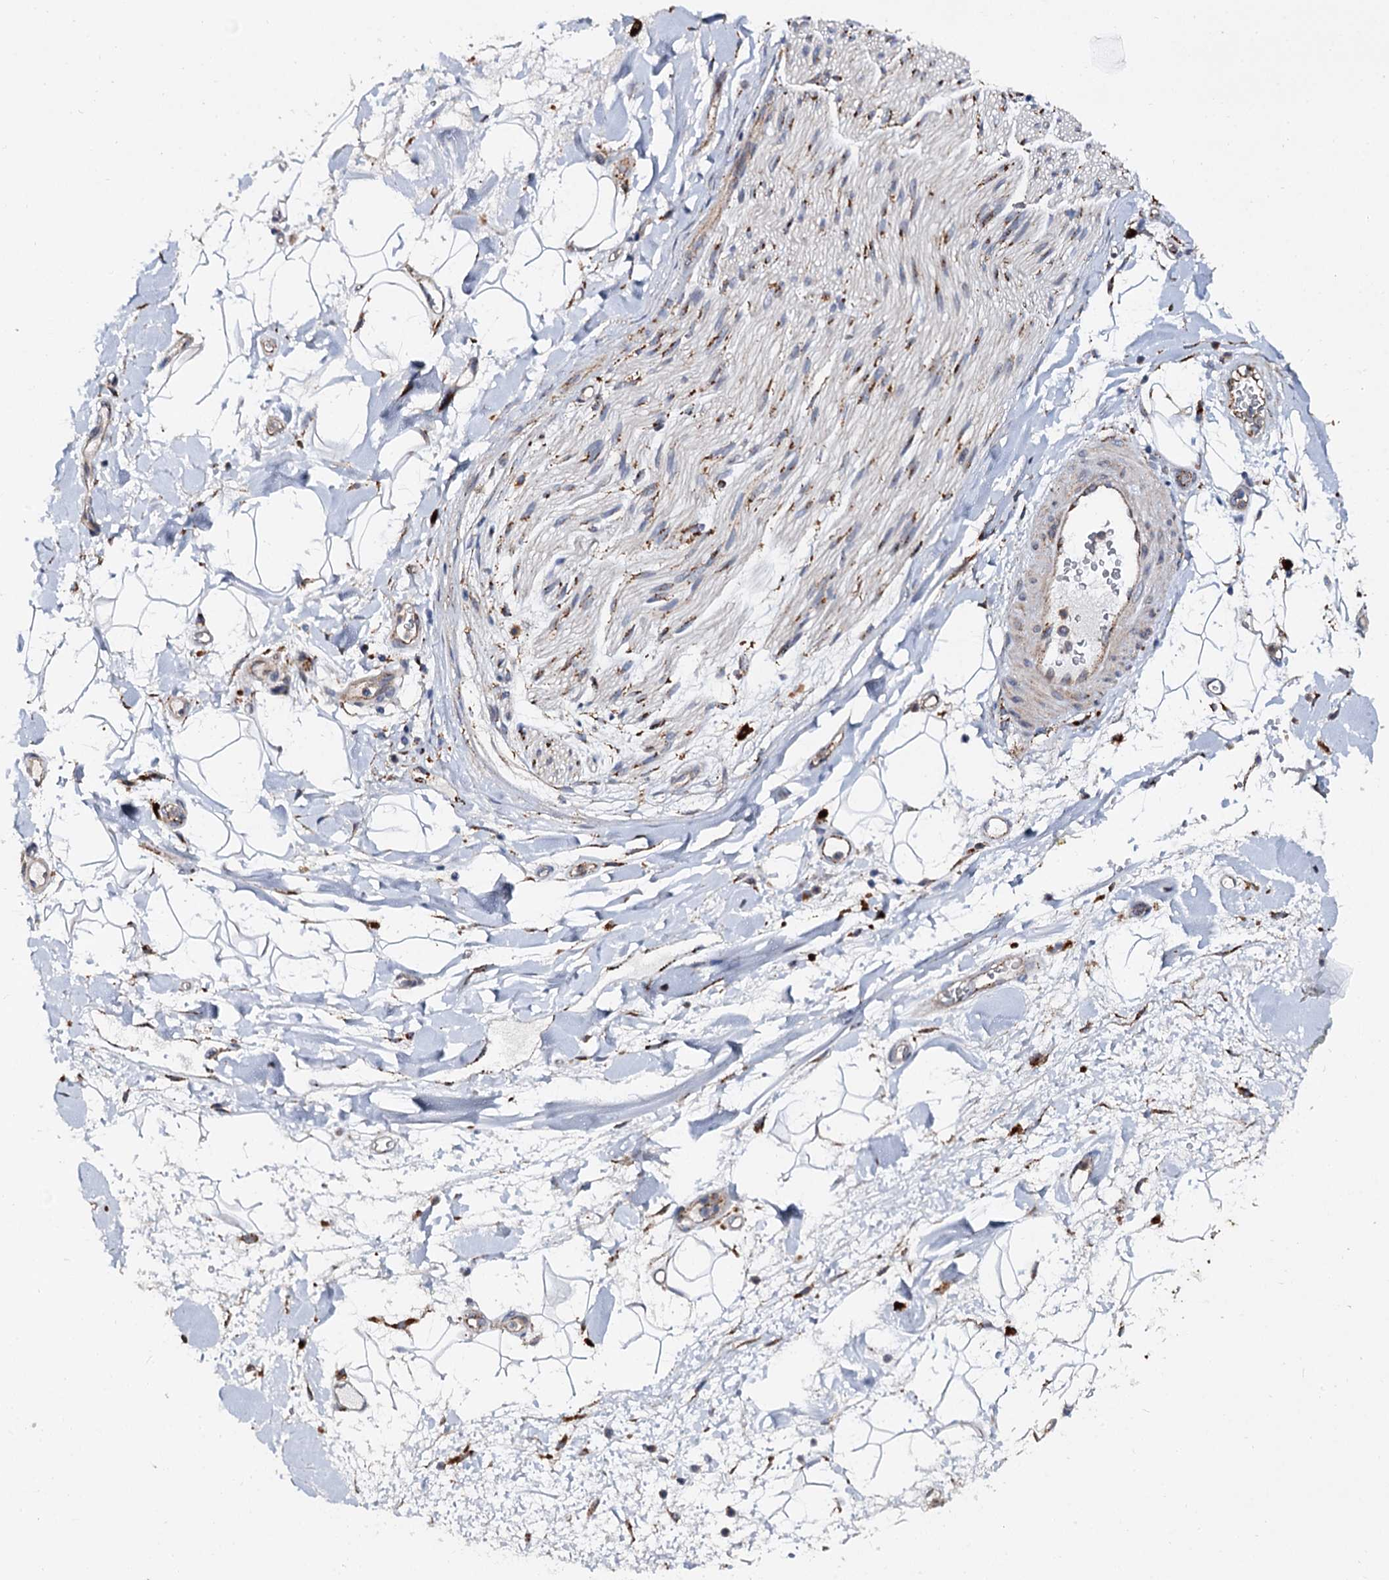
{"staining": {"intensity": "moderate", "quantity": ">75%", "location": "cytoplasmic/membranous"}, "tissue": "adipose tissue", "cell_type": "Adipocytes", "image_type": "normal", "snomed": [{"axis": "morphology", "description": "Normal tissue, NOS"}, {"axis": "morphology", "description": "Adenocarcinoma, NOS"}, {"axis": "topography", "description": "Pancreas"}, {"axis": "topography", "description": "Peripheral nerve tissue"}], "caption": "Adipocytes reveal medium levels of moderate cytoplasmic/membranous staining in about >75% of cells in unremarkable adipose tissue. (DAB = brown stain, brightfield microscopy at high magnification).", "gene": "GBA1", "patient": {"sex": "male", "age": 59}}